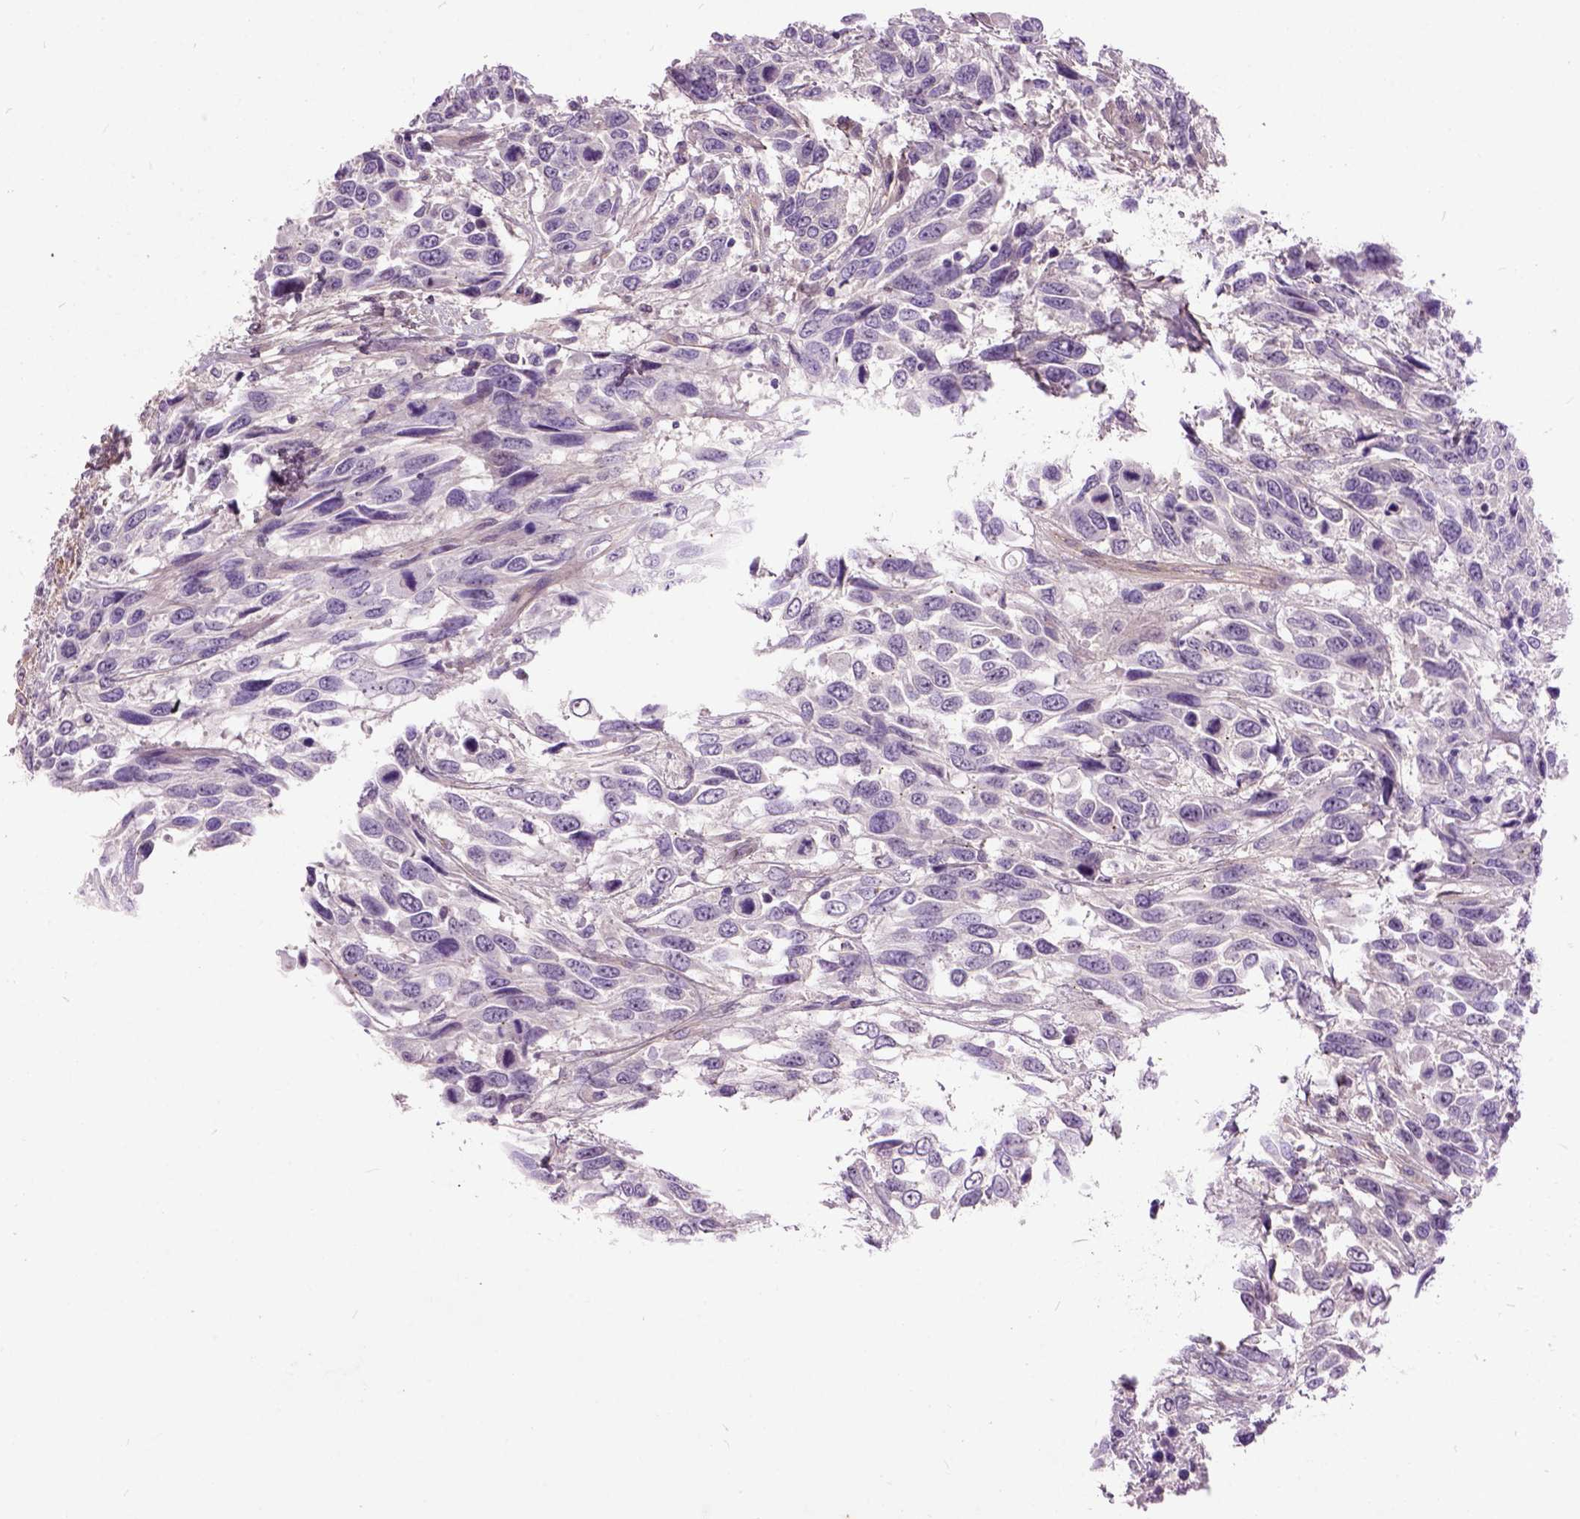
{"staining": {"intensity": "negative", "quantity": "none", "location": "none"}, "tissue": "urothelial cancer", "cell_type": "Tumor cells", "image_type": "cancer", "snomed": [{"axis": "morphology", "description": "Urothelial carcinoma, High grade"}, {"axis": "topography", "description": "Urinary bladder"}], "caption": "Urothelial cancer stained for a protein using immunohistochemistry (IHC) exhibits no positivity tumor cells.", "gene": "MAPT", "patient": {"sex": "female", "age": 70}}